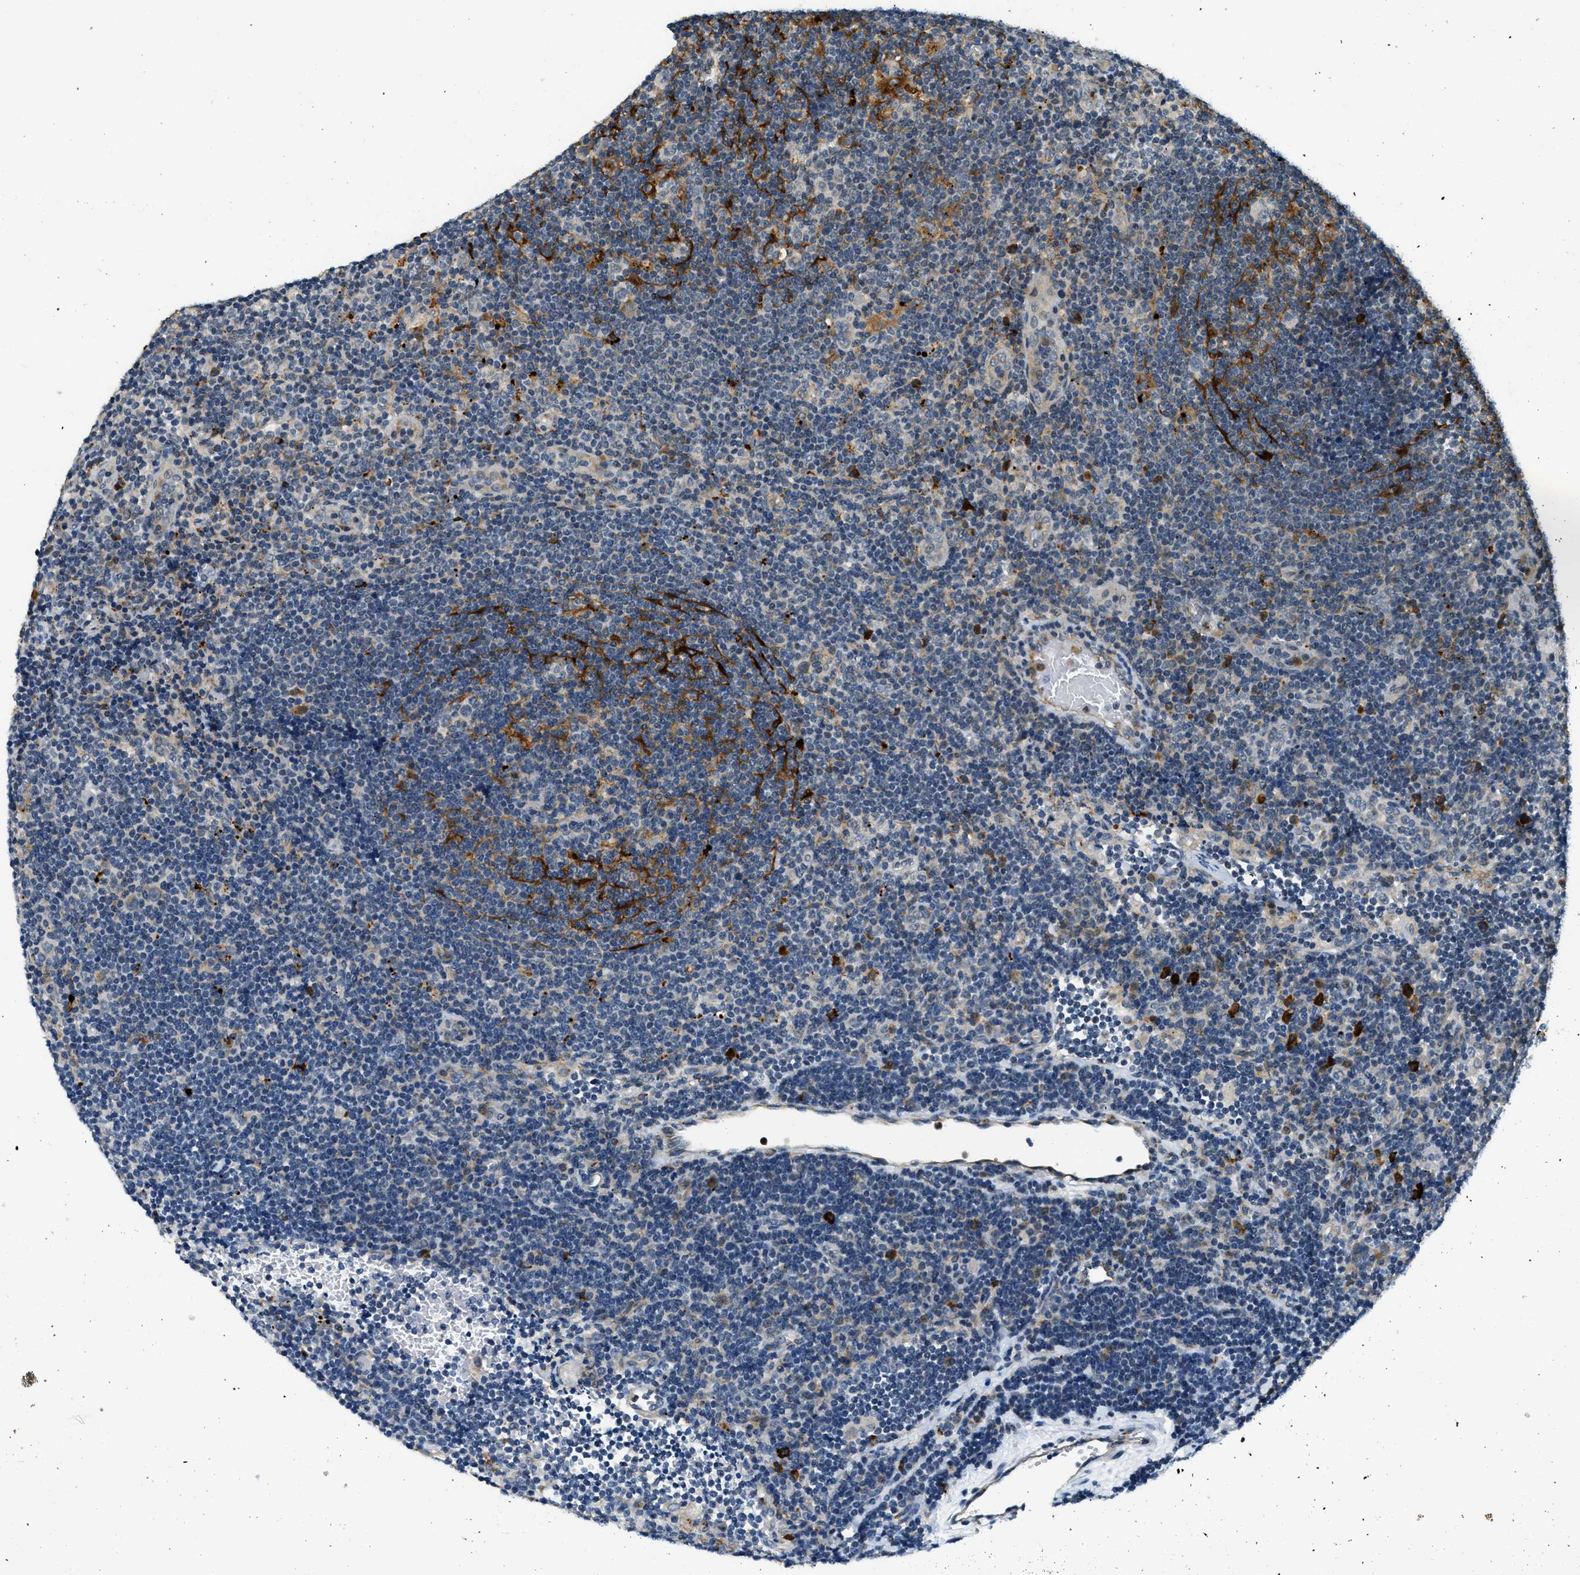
{"staining": {"intensity": "negative", "quantity": "none", "location": "none"}, "tissue": "lymphoma", "cell_type": "Tumor cells", "image_type": "cancer", "snomed": [{"axis": "morphology", "description": "Hodgkin's disease, NOS"}, {"axis": "topography", "description": "Lymph node"}], "caption": "Histopathology image shows no significant protein expression in tumor cells of lymphoma. (Brightfield microscopy of DAB immunohistochemistry at high magnification).", "gene": "HERC2", "patient": {"sex": "female", "age": 57}}